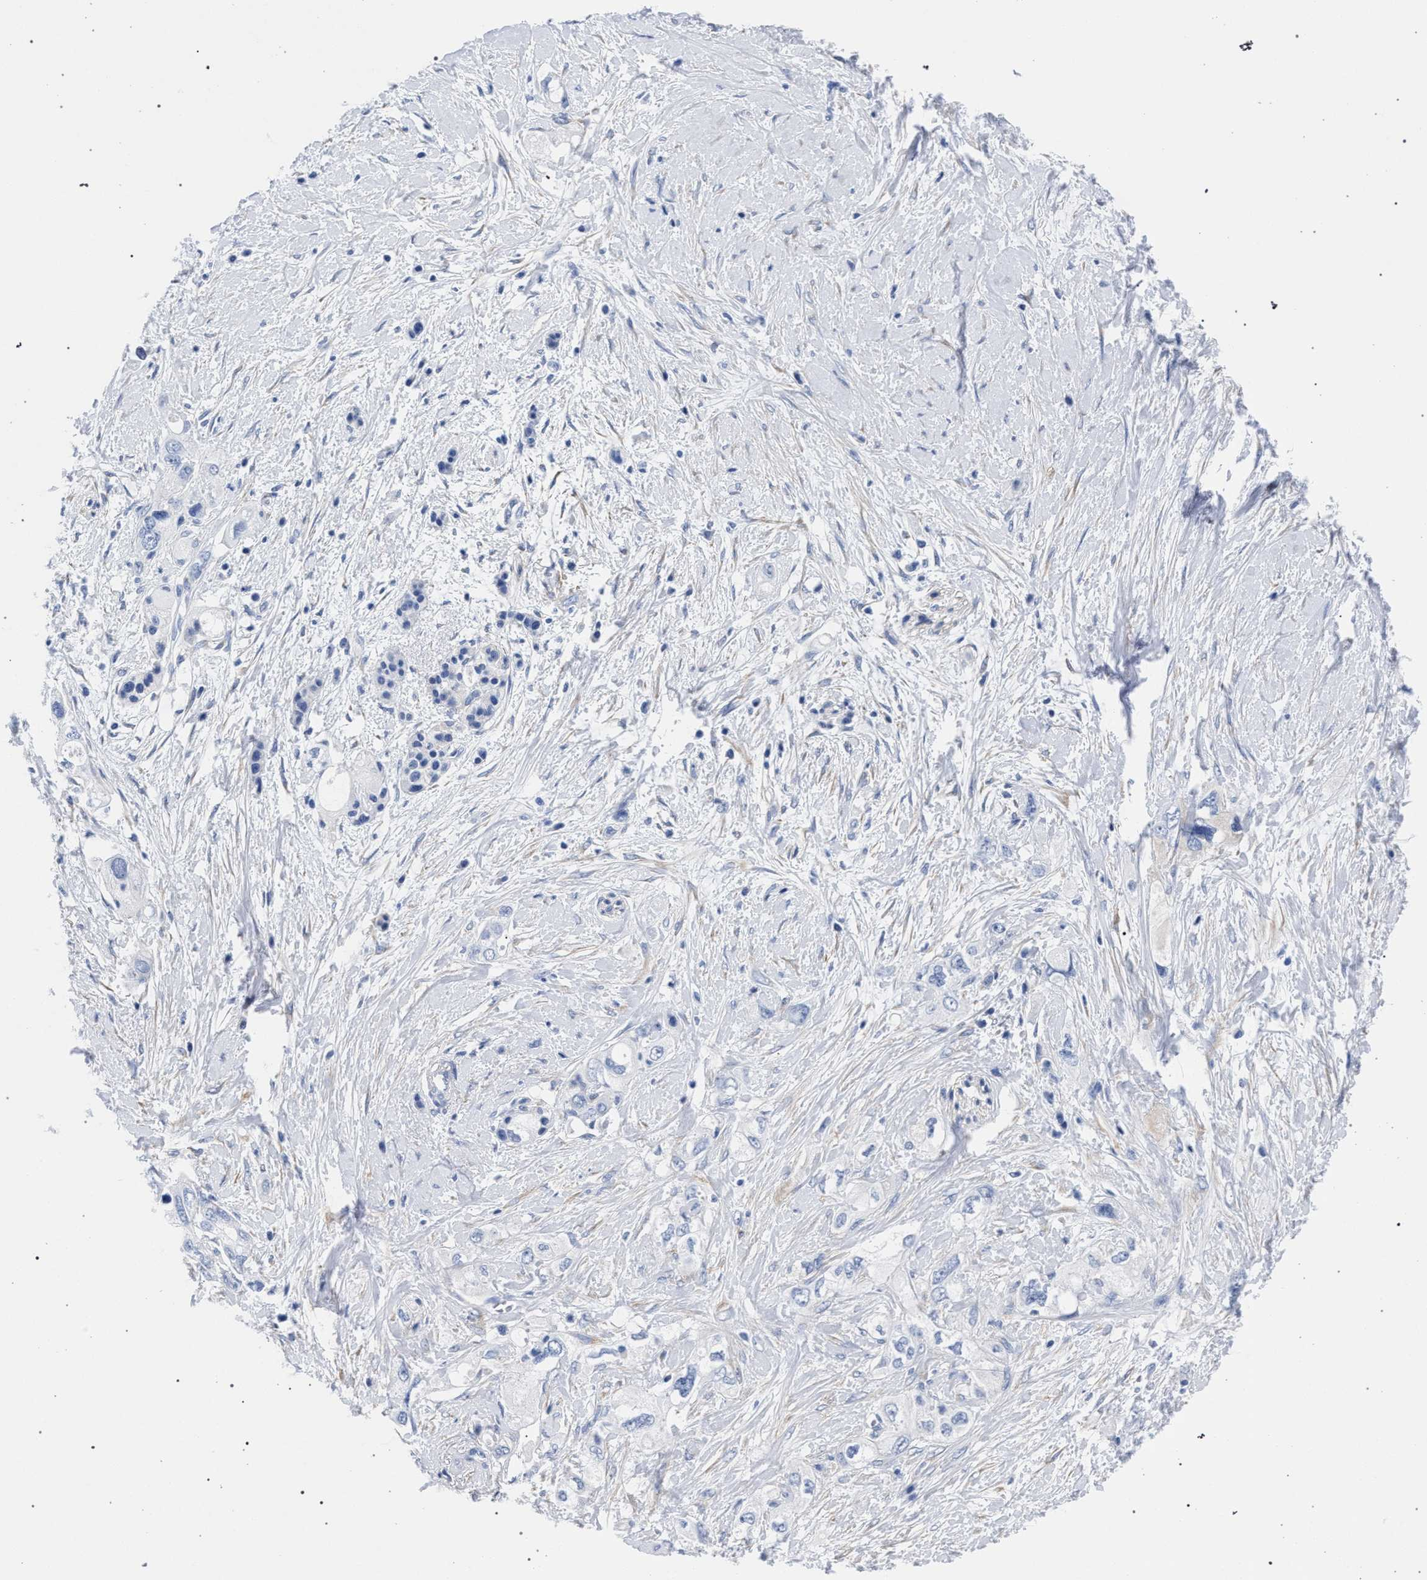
{"staining": {"intensity": "negative", "quantity": "none", "location": "none"}, "tissue": "pancreatic cancer", "cell_type": "Tumor cells", "image_type": "cancer", "snomed": [{"axis": "morphology", "description": "Adenocarcinoma, NOS"}, {"axis": "topography", "description": "Pancreas"}], "caption": "A high-resolution micrograph shows immunohistochemistry (IHC) staining of adenocarcinoma (pancreatic), which demonstrates no significant staining in tumor cells. The staining is performed using DAB (3,3'-diaminobenzidine) brown chromogen with nuclei counter-stained in using hematoxylin.", "gene": "AKAP4", "patient": {"sex": "female", "age": 56}}